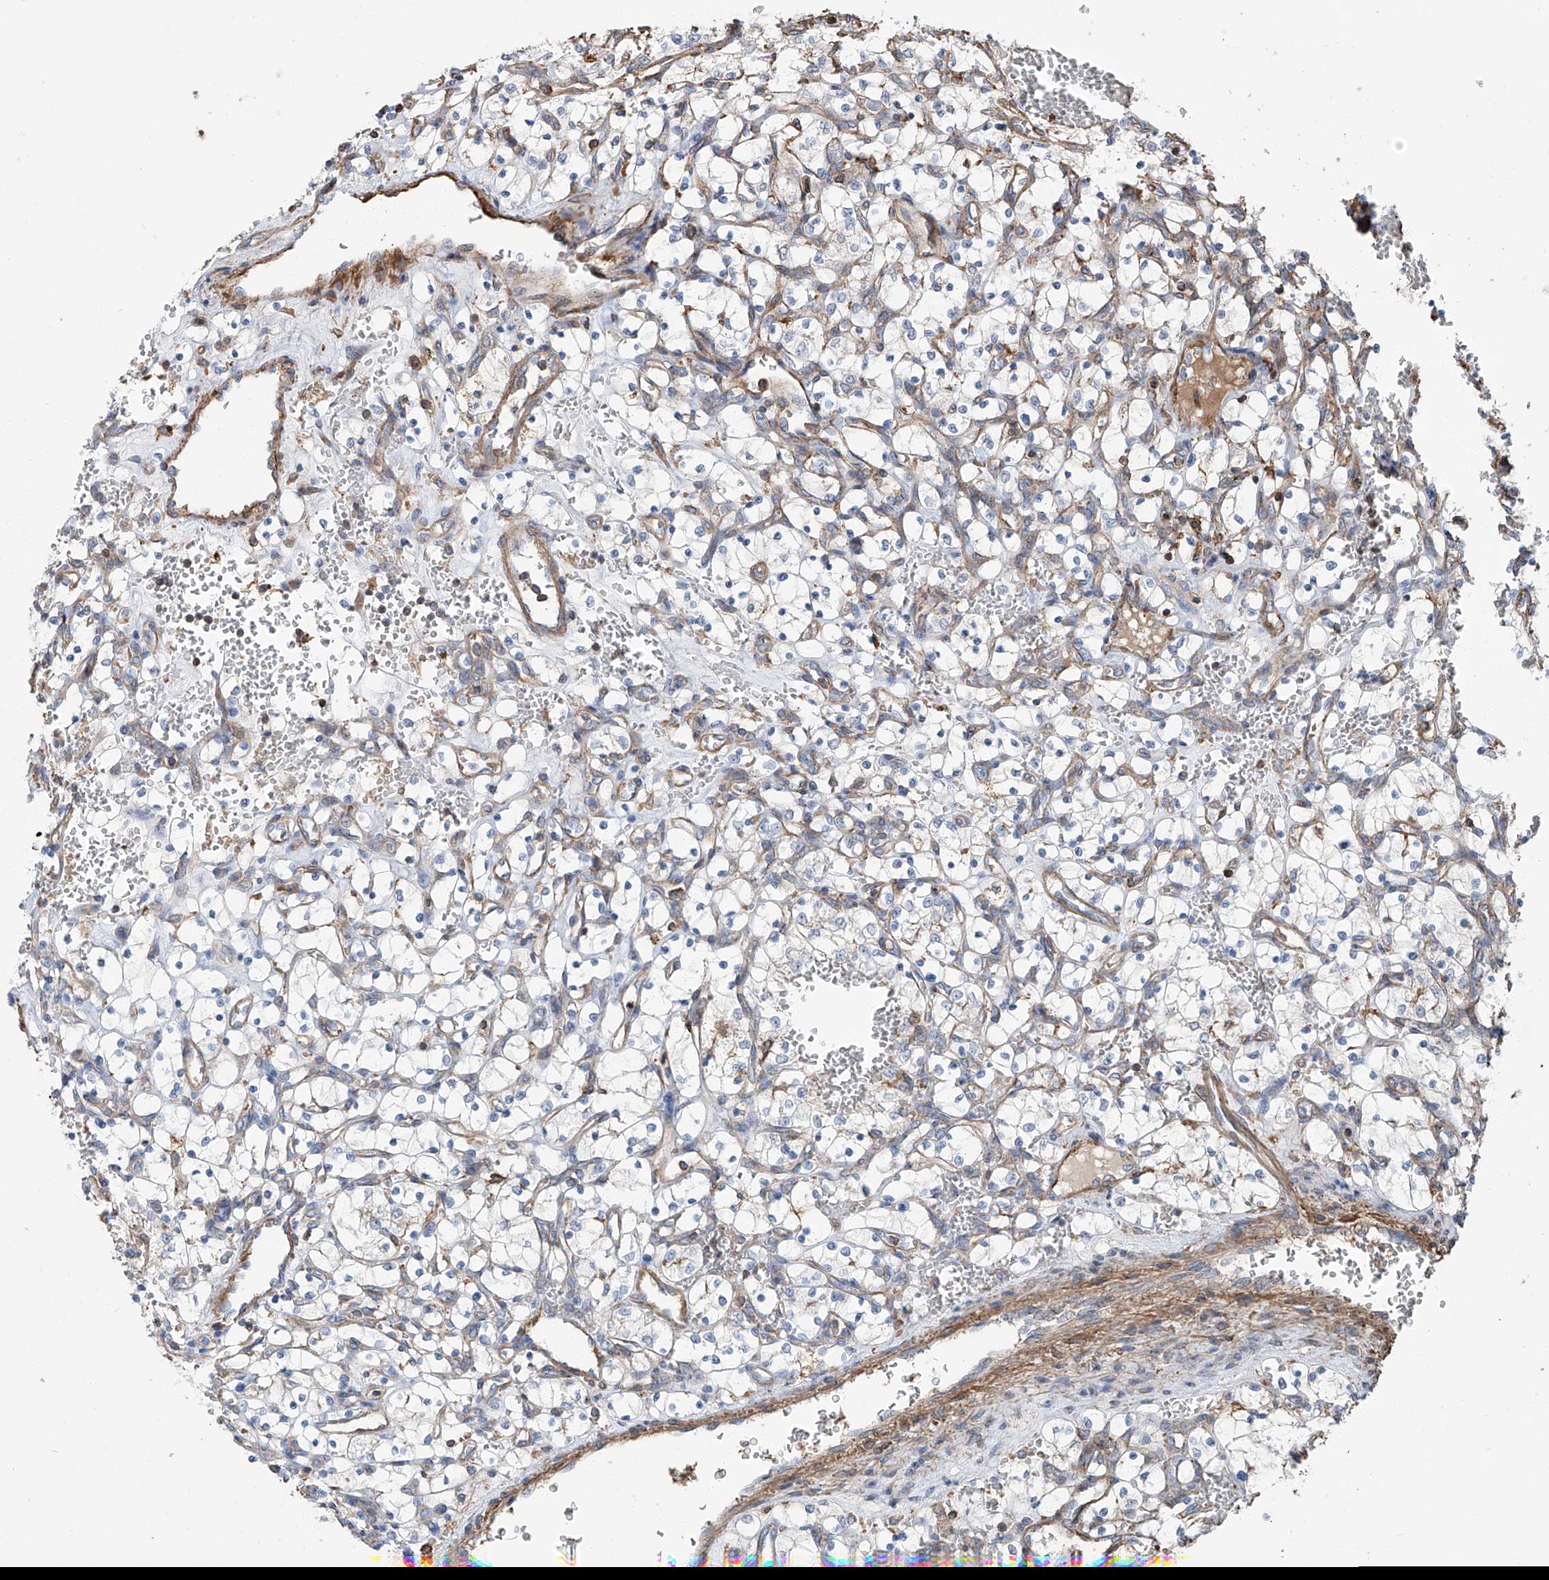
{"staining": {"intensity": "weak", "quantity": "<25%", "location": "cytoplasmic/membranous"}, "tissue": "renal cancer", "cell_type": "Tumor cells", "image_type": "cancer", "snomed": [{"axis": "morphology", "description": "Adenocarcinoma, NOS"}, {"axis": "topography", "description": "Kidney"}], "caption": "Micrograph shows no significant protein positivity in tumor cells of renal cancer. (Immunohistochemistry, brightfield microscopy, high magnification).", "gene": "PIEZO2", "patient": {"sex": "female", "age": 69}}